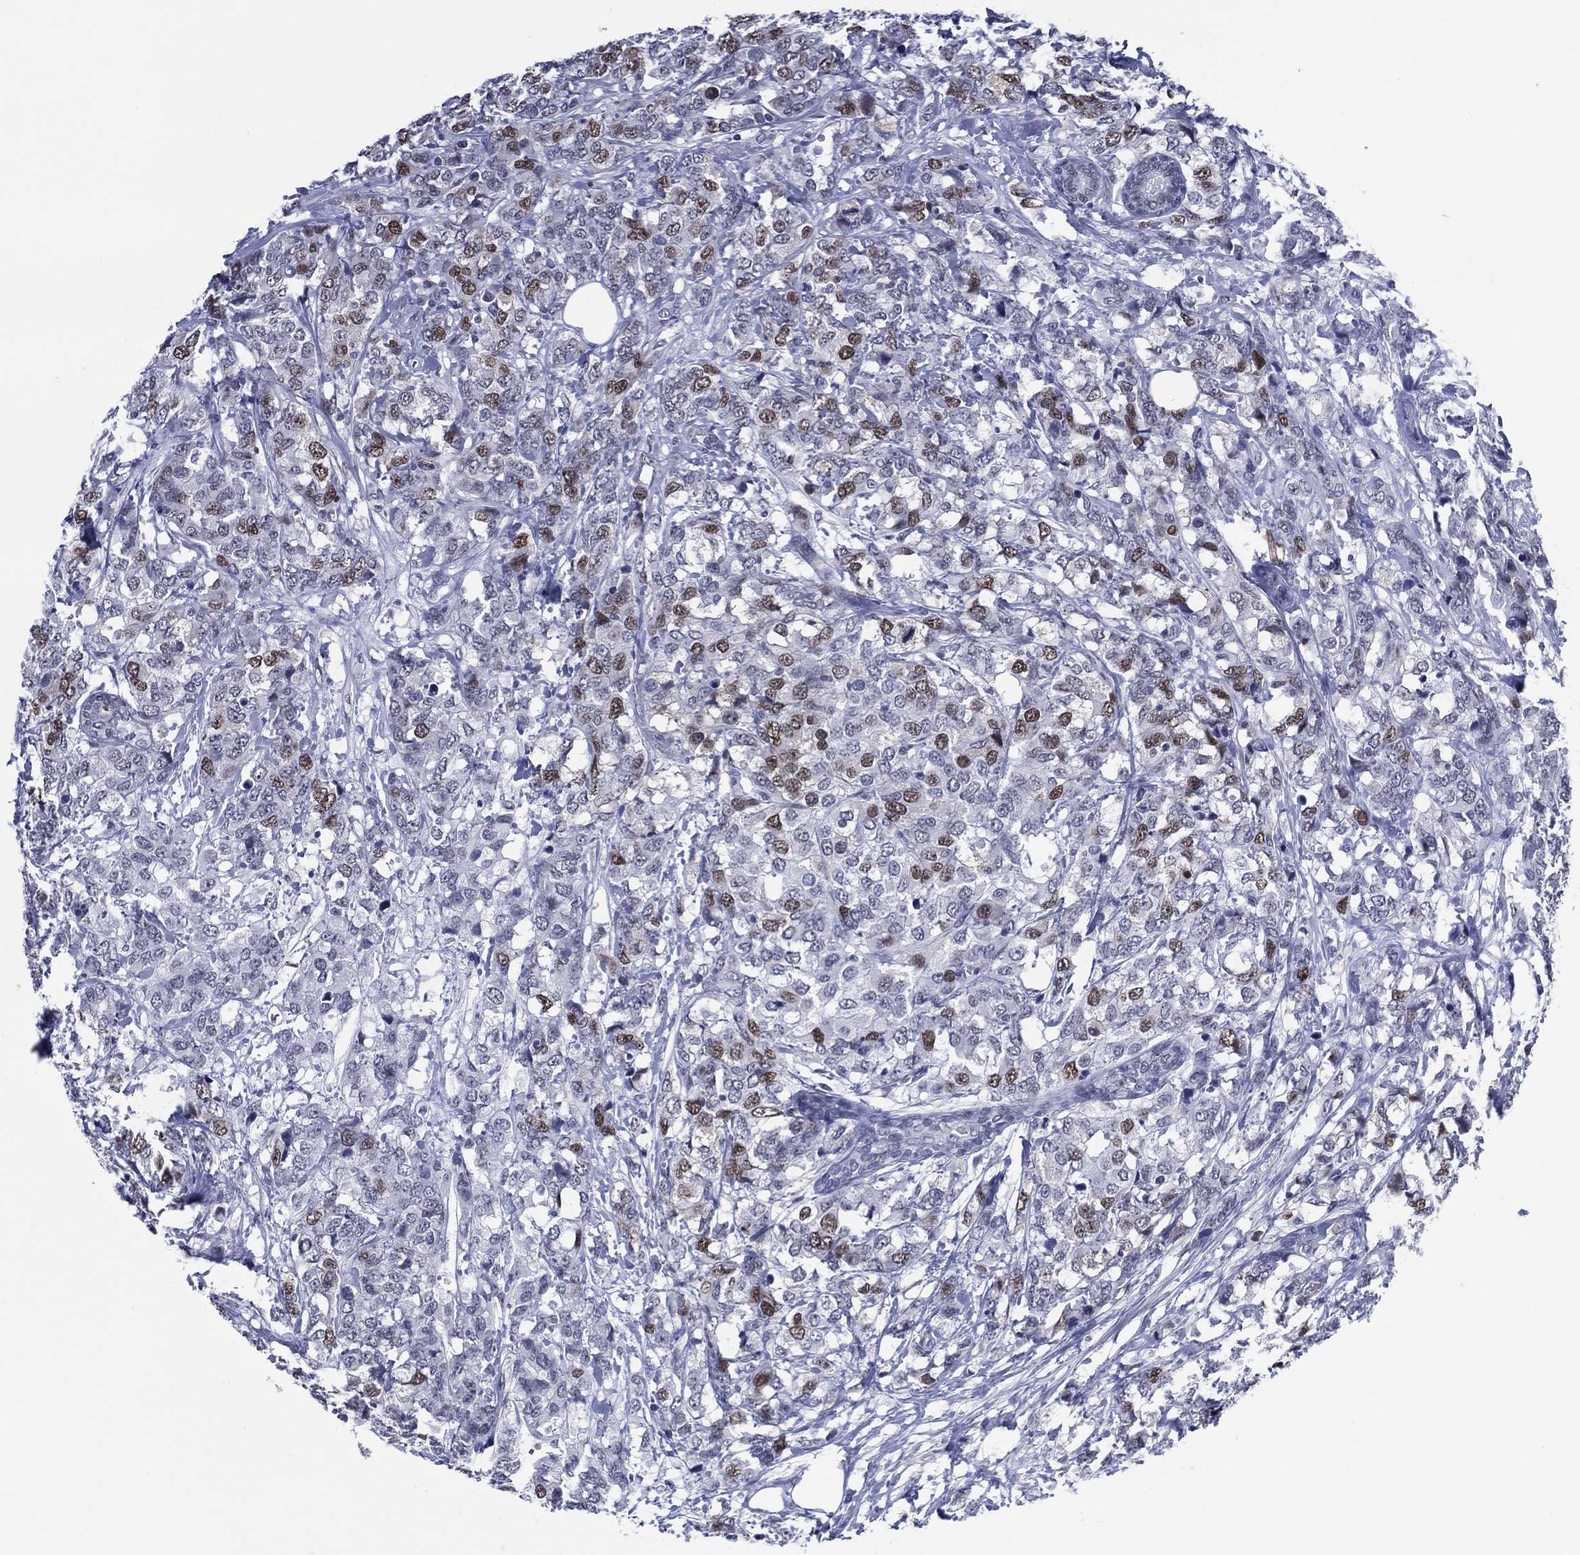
{"staining": {"intensity": "strong", "quantity": "<25%", "location": "nuclear"}, "tissue": "breast cancer", "cell_type": "Tumor cells", "image_type": "cancer", "snomed": [{"axis": "morphology", "description": "Lobular carcinoma"}, {"axis": "topography", "description": "Breast"}], "caption": "Protein expression by immunohistochemistry (IHC) shows strong nuclear staining in about <25% of tumor cells in lobular carcinoma (breast). (DAB (3,3'-diaminobenzidine) IHC, brown staining for protein, blue staining for nuclei).", "gene": "GATA6", "patient": {"sex": "female", "age": 59}}